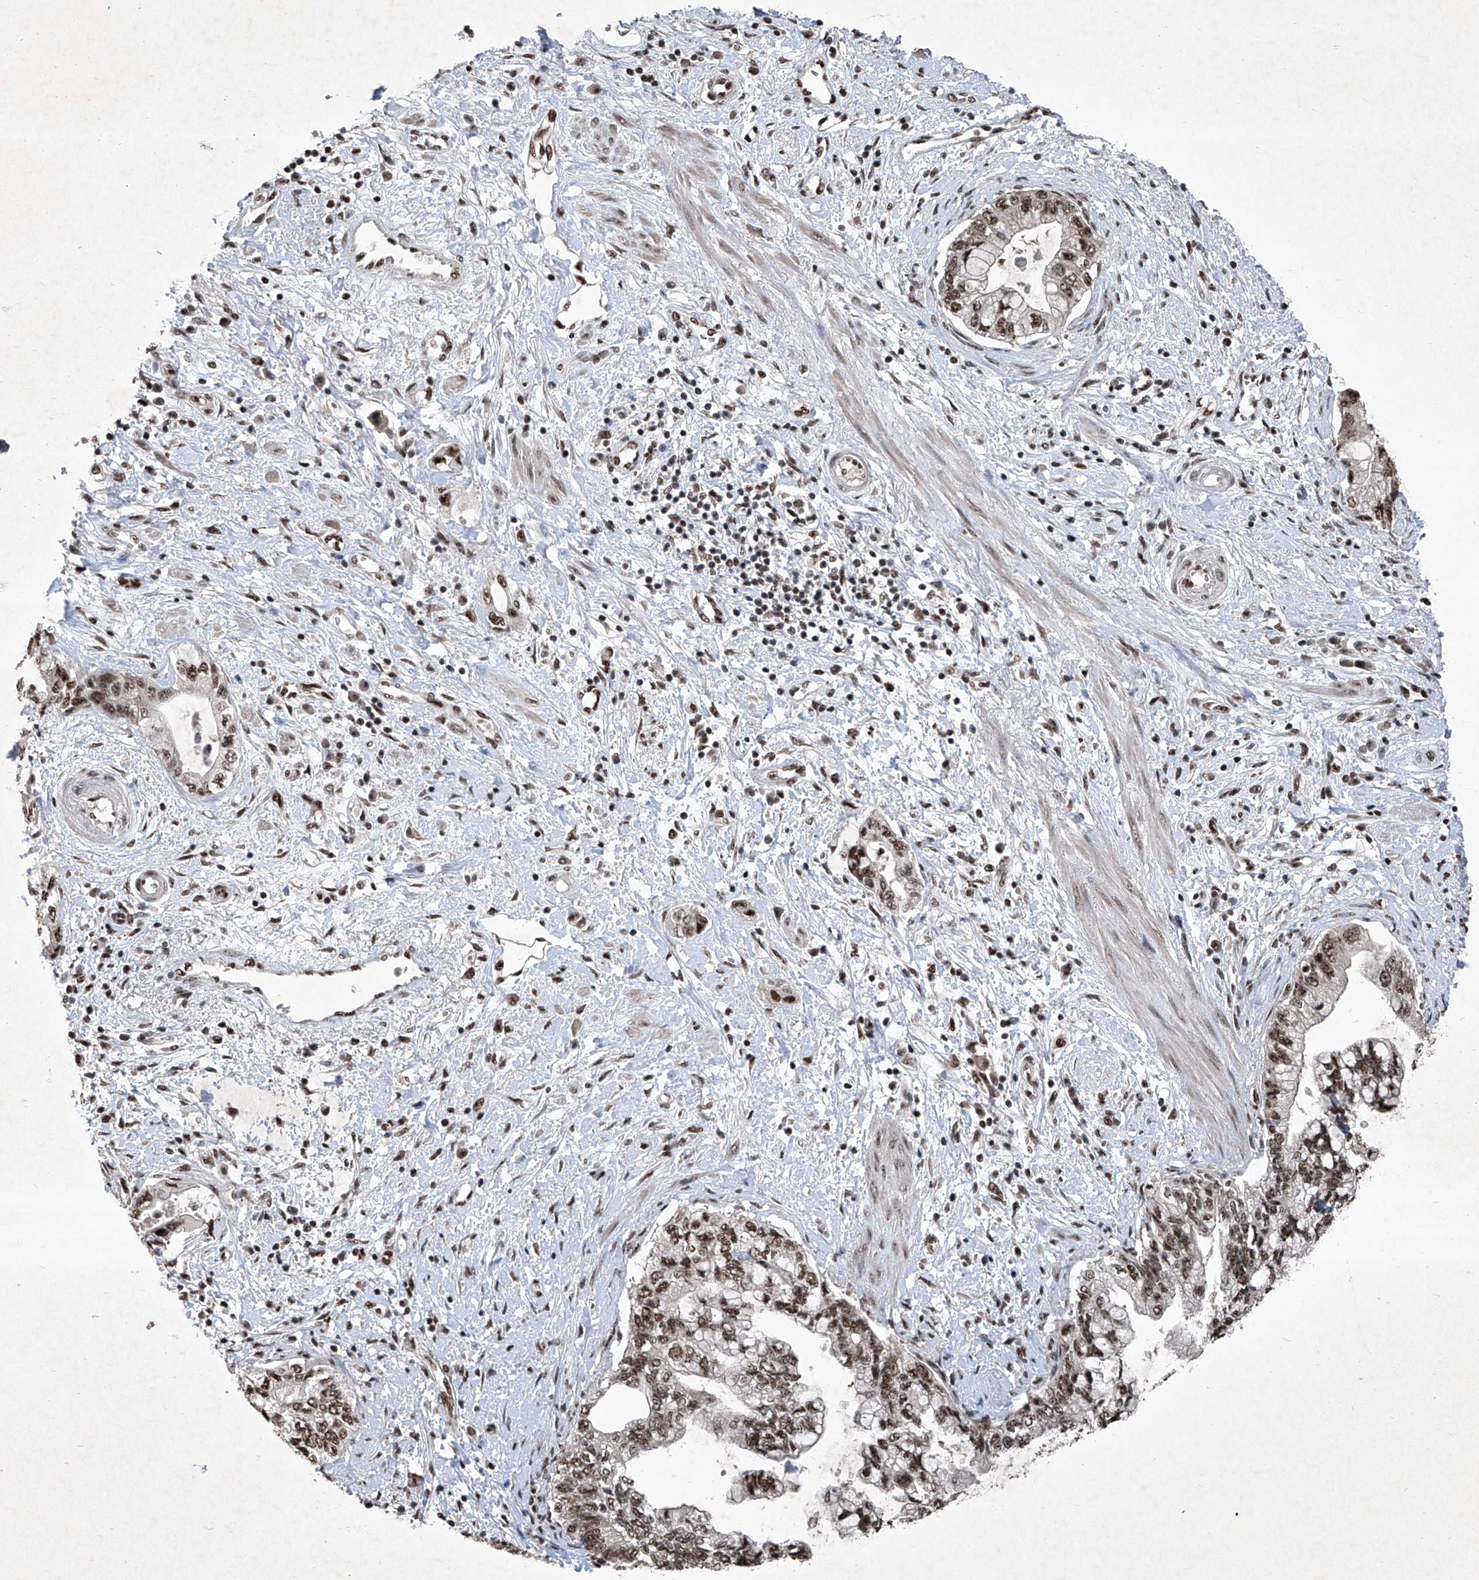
{"staining": {"intensity": "moderate", "quantity": ">75%", "location": "nuclear"}, "tissue": "pancreatic cancer", "cell_type": "Tumor cells", "image_type": "cancer", "snomed": [{"axis": "morphology", "description": "Adenocarcinoma, NOS"}, {"axis": "topography", "description": "Pancreas"}], "caption": "Human pancreatic cancer (adenocarcinoma) stained with a brown dye shows moderate nuclear positive staining in about >75% of tumor cells.", "gene": "DDX39B", "patient": {"sex": "female", "age": 73}}